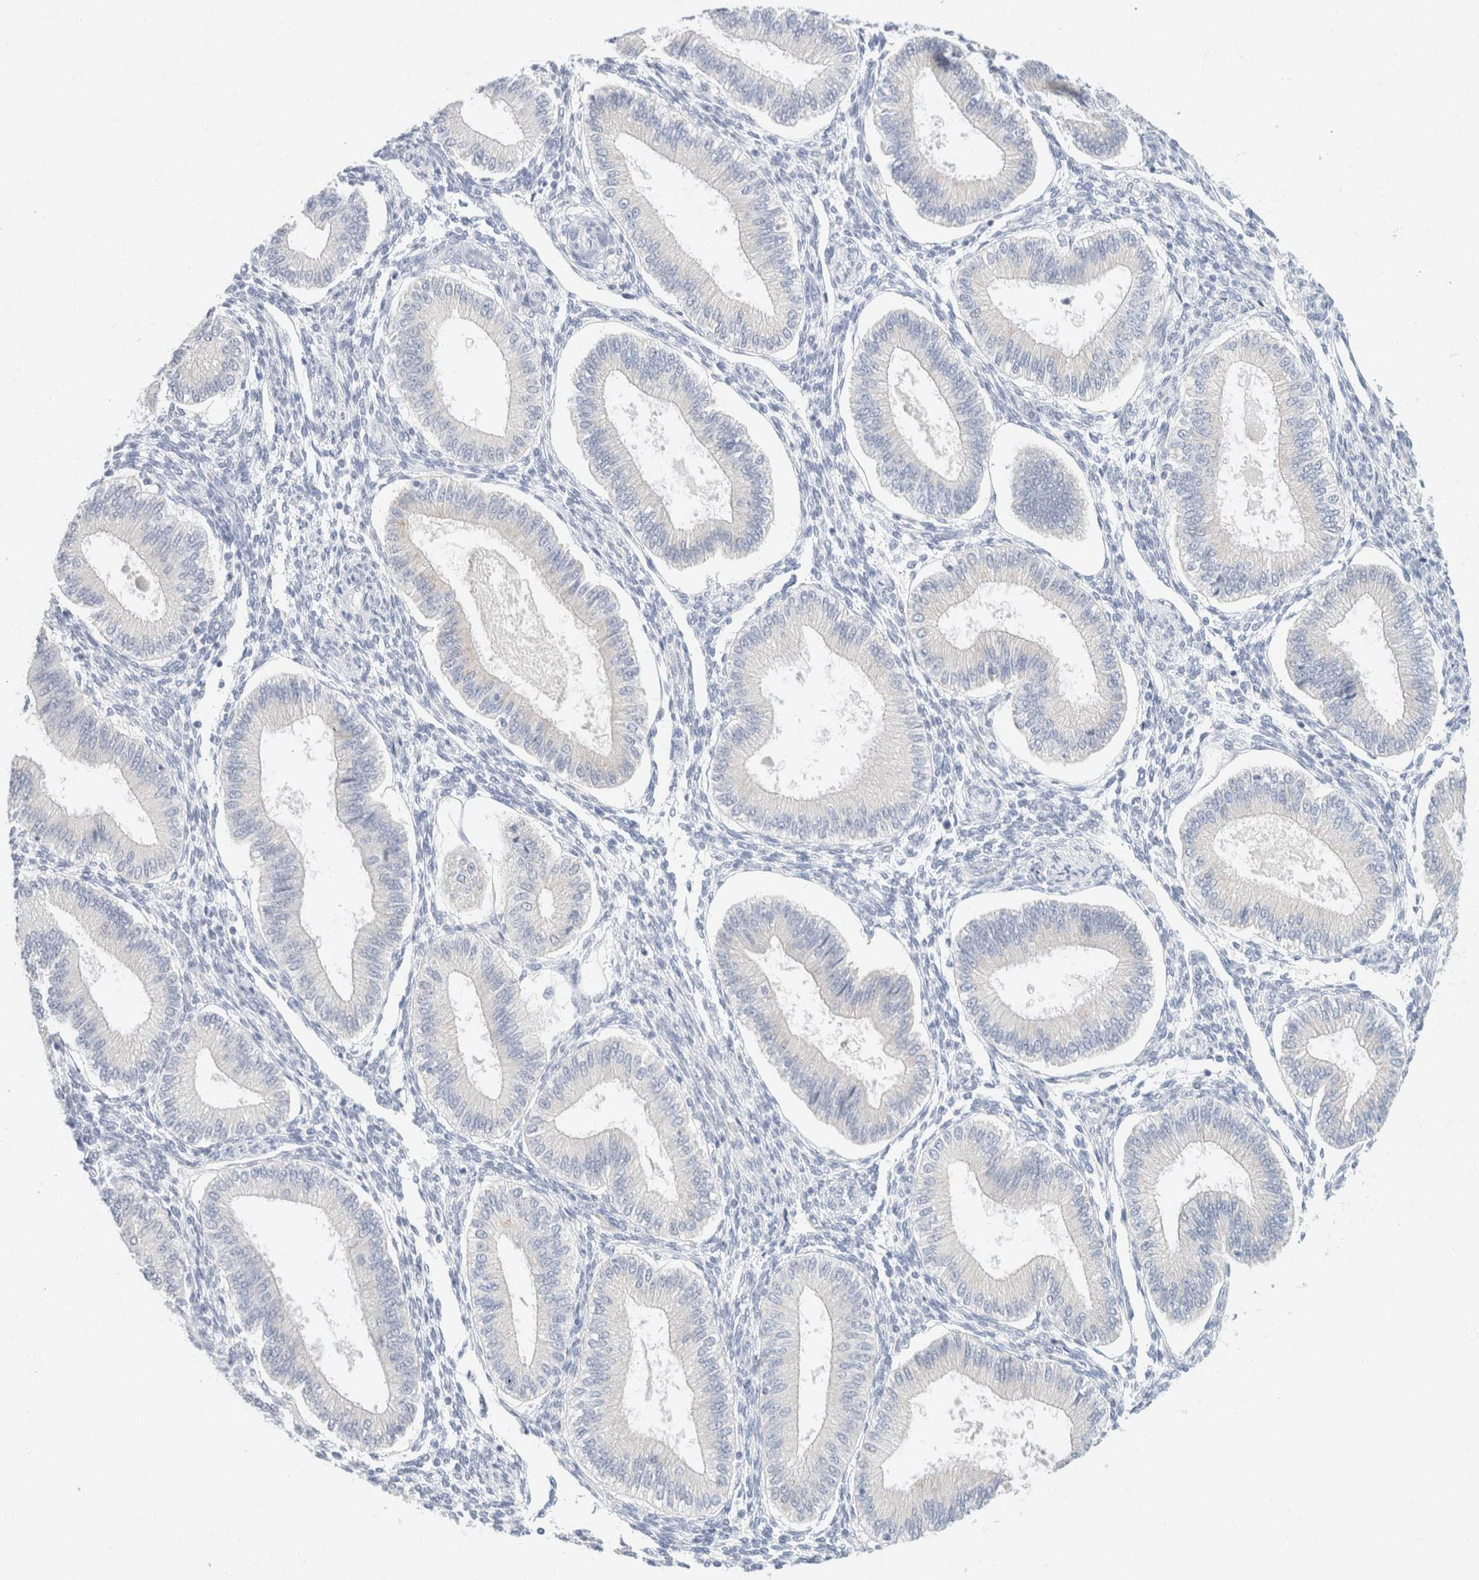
{"staining": {"intensity": "negative", "quantity": "none", "location": "none"}, "tissue": "endometrium", "cell_type": "Cells in endometrial stroma", "image_type": "normal", "snomed": [{"axis": "morphology", "description": "Normal tissue, NOS"}, {"axis": "topography", "description": "Endometrium"}], "caption": "Micrograph shows no protein staining in cells in endometrial stroma of benign endometrium. Brightfield microscopy of IHC stained with DAB (3,3'-diaminobenzidine) (brown) and hematoxylin (blue), captured at high magnification.", "gene": "KRT20", "patient": {"sex": "female", "age": 39}}